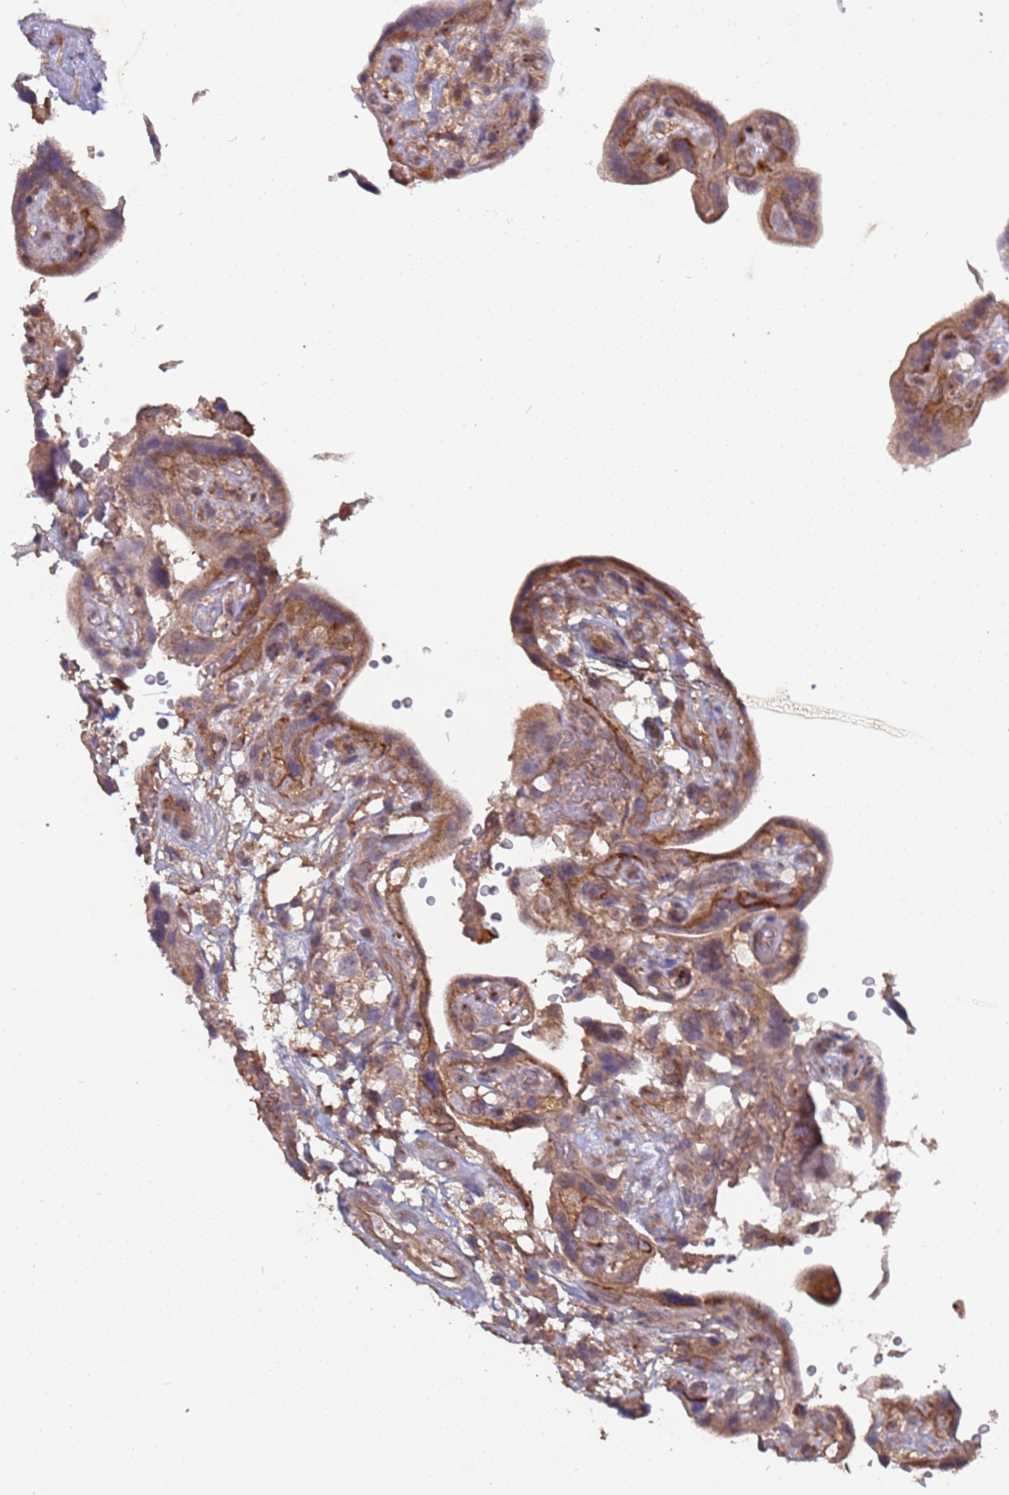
{"staining": {"intensity": "moderate", "quantity": ">75%", "location": "cytoplasmic/membranous"}, "tissue": "placenta", "cell_type": "Decidual cells", "image_type": "normal", "snomed": [{"axis": "morphology", "description": "Normal tissue, NOS"}, {"axis": "topography", "description": "Placenta"}], "caption": "This photomicrograph demonstrates immunohistochemistry (IHC) staining of unremarkable human placenta, with medium moderate cytoplasmic/membranous expression in about >75% of decidual cells.", "gene": "KANSL1L", "patient": {"sex": "female", "age": 30}}